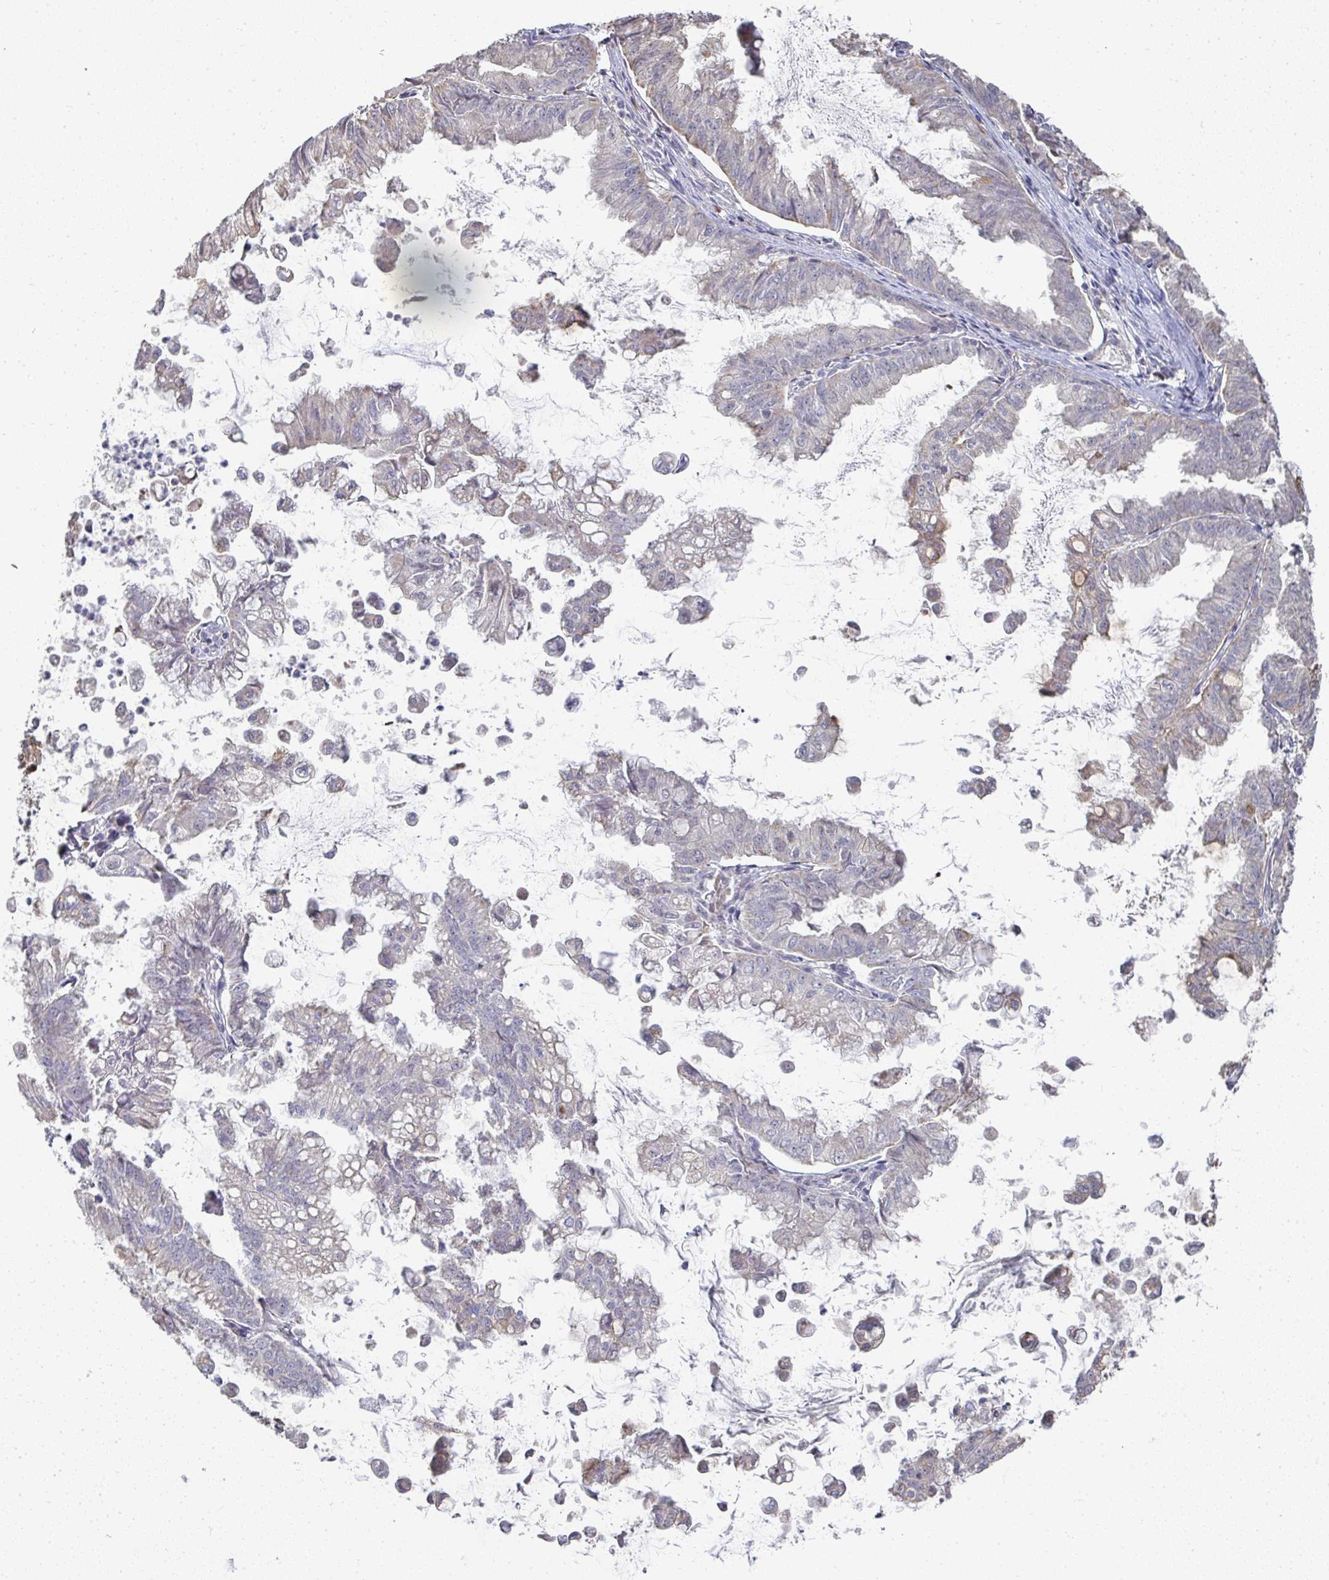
{"staining": {"intensity": "weak", "quantity": "<25%", "location": "cytoplasmic/membranous"}, "tissue": "stomach cancer", "cell_type": "Tumor cells", "image_type": "cancer", "snomed": [{"axis": "morphology", "description": "Adenocarcinoma, NOS"}, {"axis": "topography", "description": "Stomach, upper"}], "caption": "Tumor cells show no significant staining in adenocarcinoma (stomach). (Immunohistochemistry, brightfield microscopy, high magnification).", "gene": "AGTPBP1", "patient": {"sex": "male", "age": 80}}